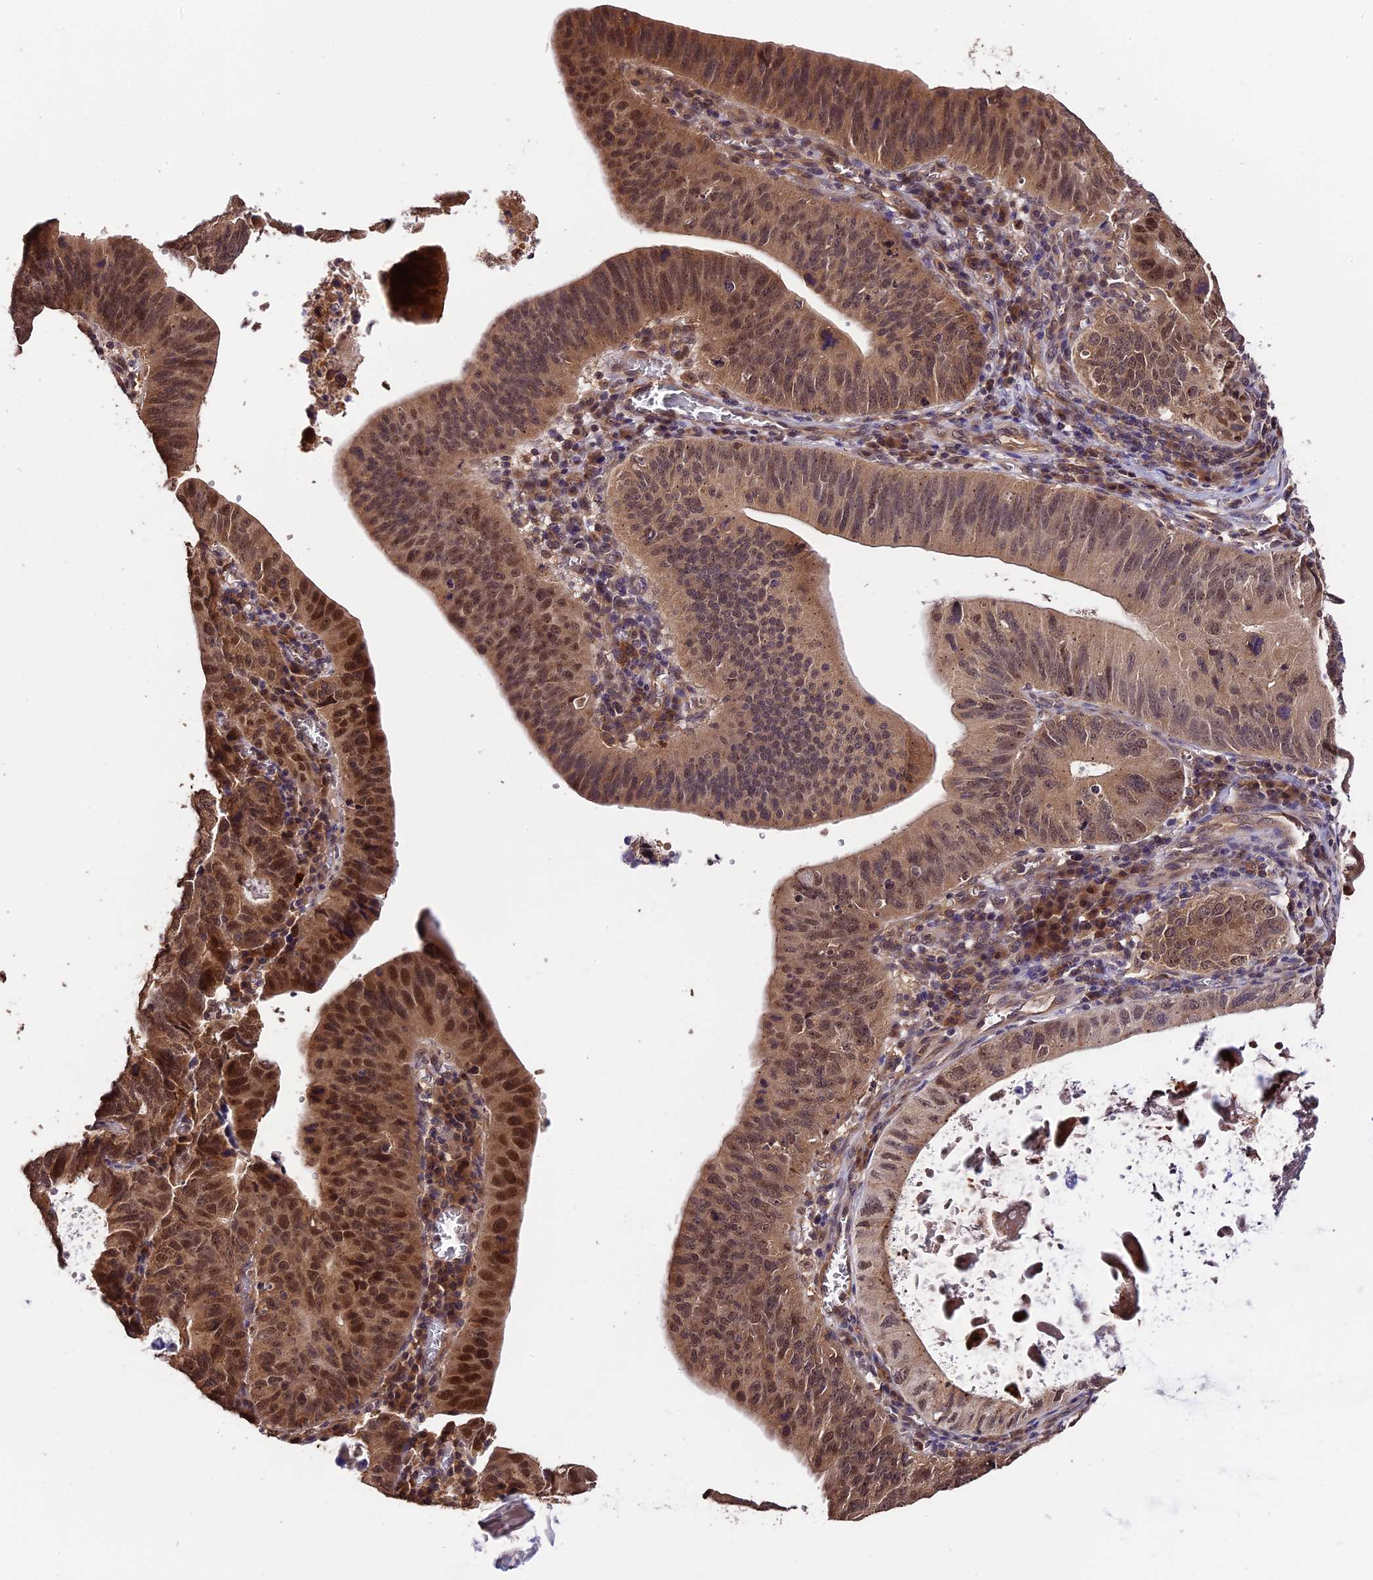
{"staining": {"intensity": "moderate", "quantity": ">75%", "location": "cytoplasmic/membranous,nuclear"}, "tissue": "stomach cancer", "cell_type": "Tumor cells", "image_type": "cancer", "snomed": [{"axis": "morphology", "description": "Adenocarcinoma, NOS"}, {"axis": "topography", "description": "Stomach"}], "caption": "Immunohistochemical staining of stomach cancer (adenocarcinoma) exhibits medium levels of moderate cytoplasmic/membranous and nuclear protein staining in about >75% of tumor cells.", "gene": "TRMT1", "patient": {"sex": "male", "age": 59}}